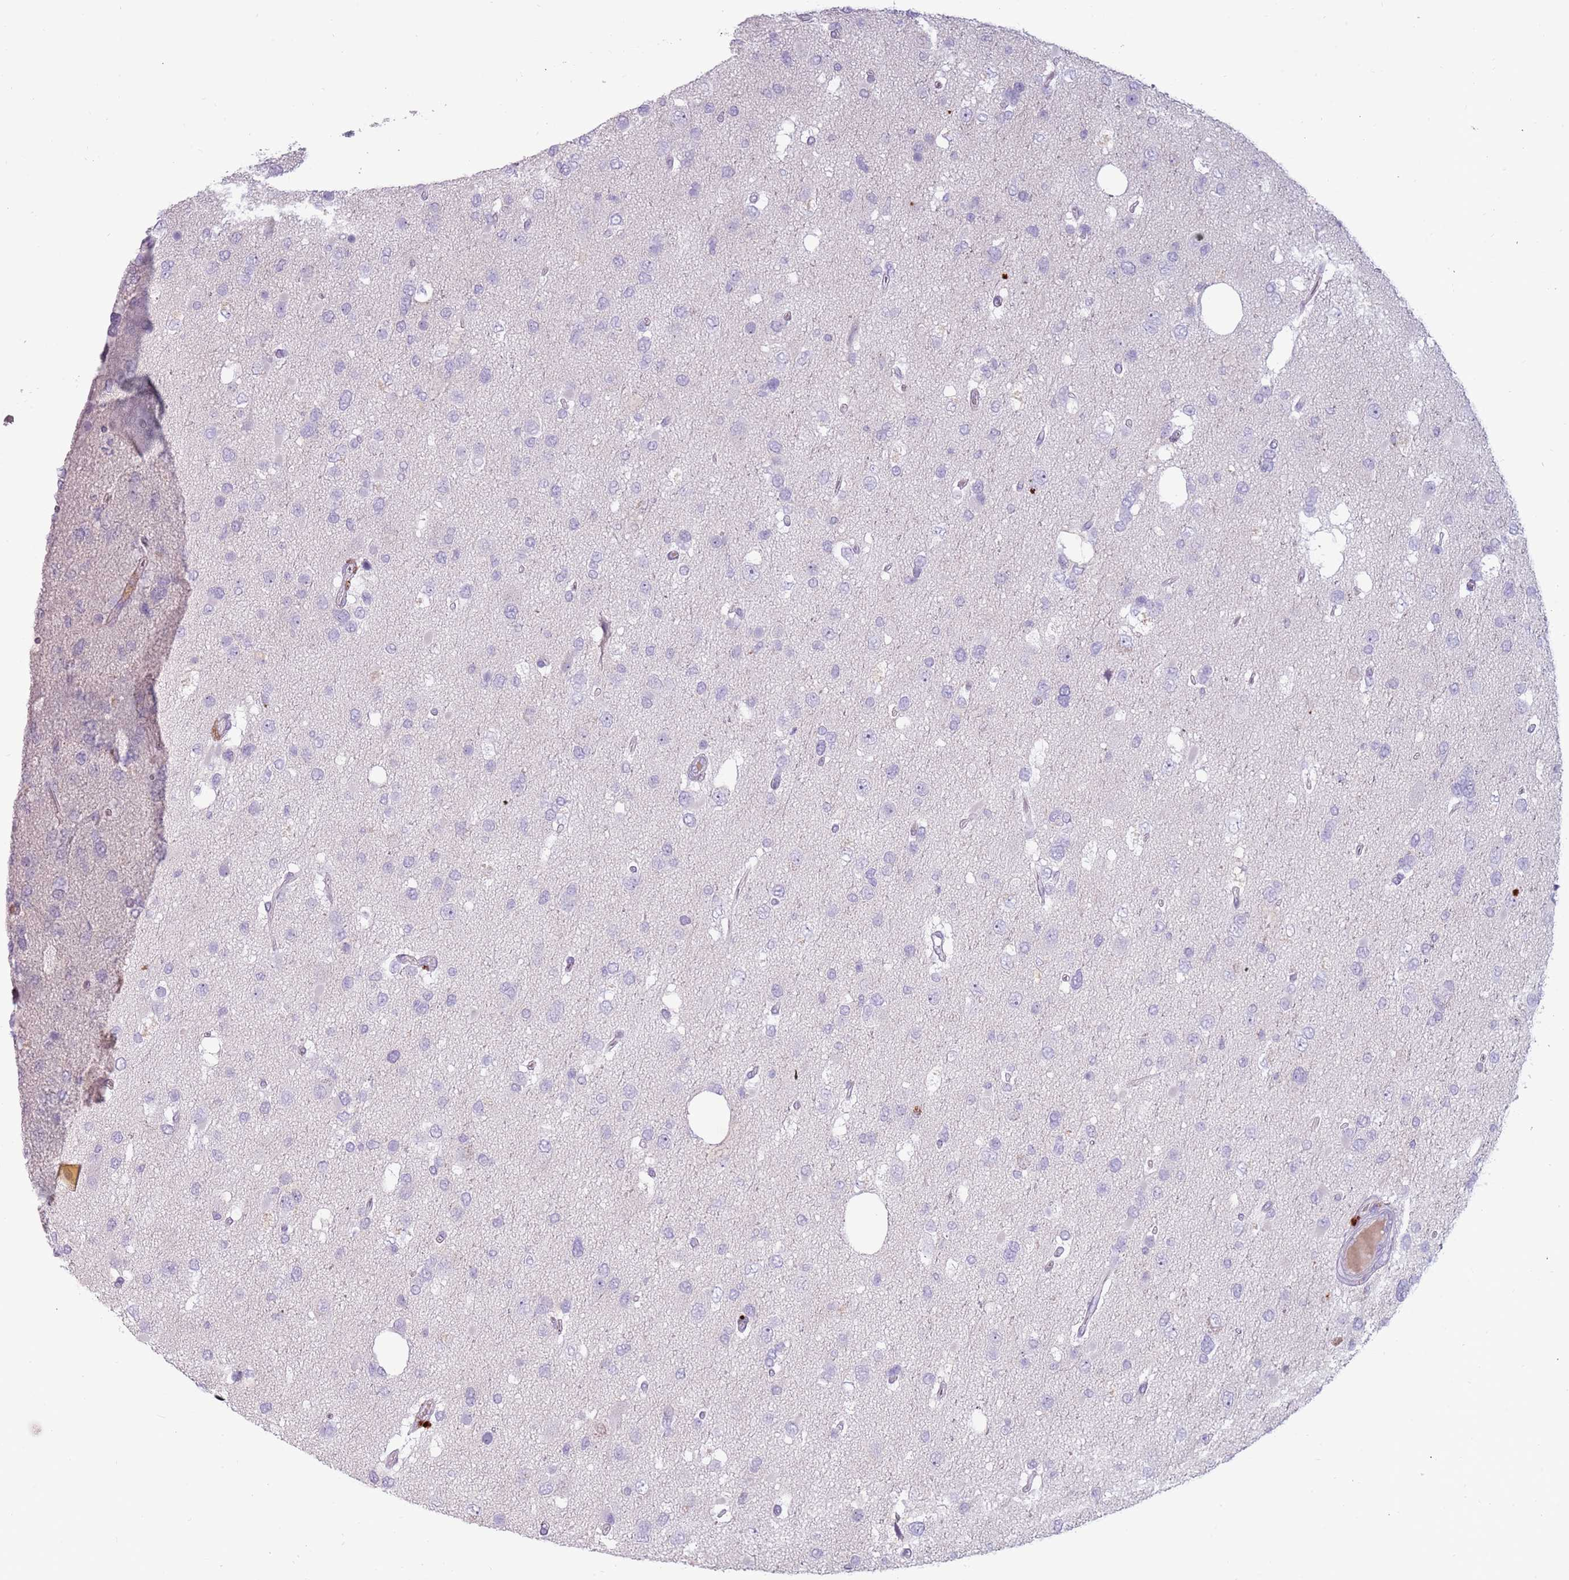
{"staining": {"intensity": "negative", "quantity": "none", "location": "none"}, "tissue": "glioma", "cell_type": "Tumor cells", "image_type": "cancer", "snomed": [{"axis": "morphology", "description": "Glioma, malignant, High grade"}, {"axis": "topography", "description": "Brain"}], "caption": "This is an immunohistochemistry (IHC) photomicrograph of glioma. There is no positivity in tumor cells.", "gene": "NWD2", "patient": {"sex": "male", "age": 53}}